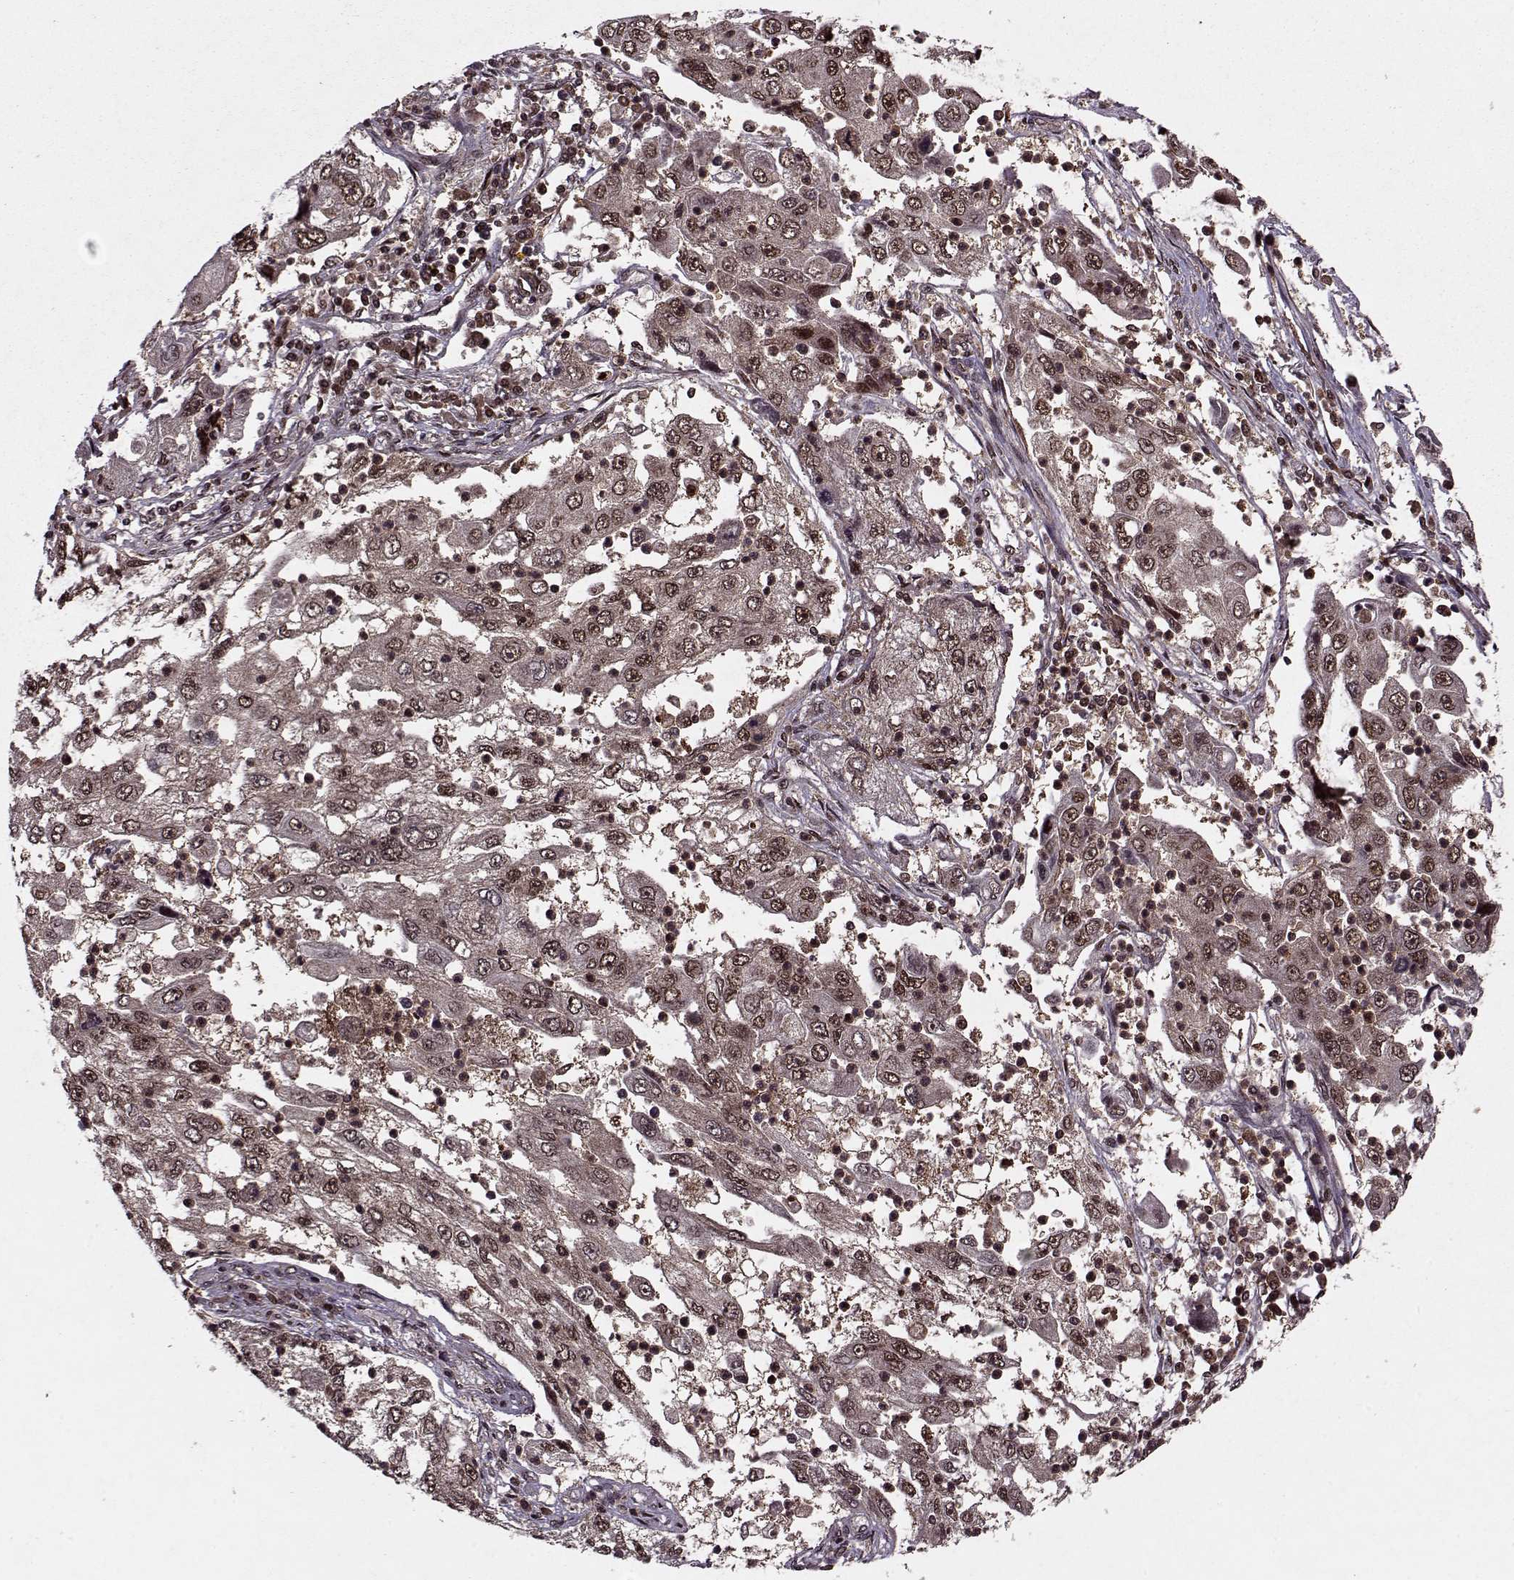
{"staining": {"intensity": "weak", "quantity": ">75%", "location": "nuclear"}, "tissue": "cervical cancer", "cell_type": "Tumor cells", "image_type": "cancer", "snomed": [{"axis": "morphology", "description": "Squamous cell carcinoma, NOS"}, {"axis": "topography", "description": "Cervix"}], "caption": "A brown stain highlights weak nuclear positivity of a protein in human squamous cell carcinoma (cervical) tumor cells. (Brightfield microscopy of DAB IHC at high magnification).", "gene": "PSMA7", "patient": {"sex": "female", "age": 36}}